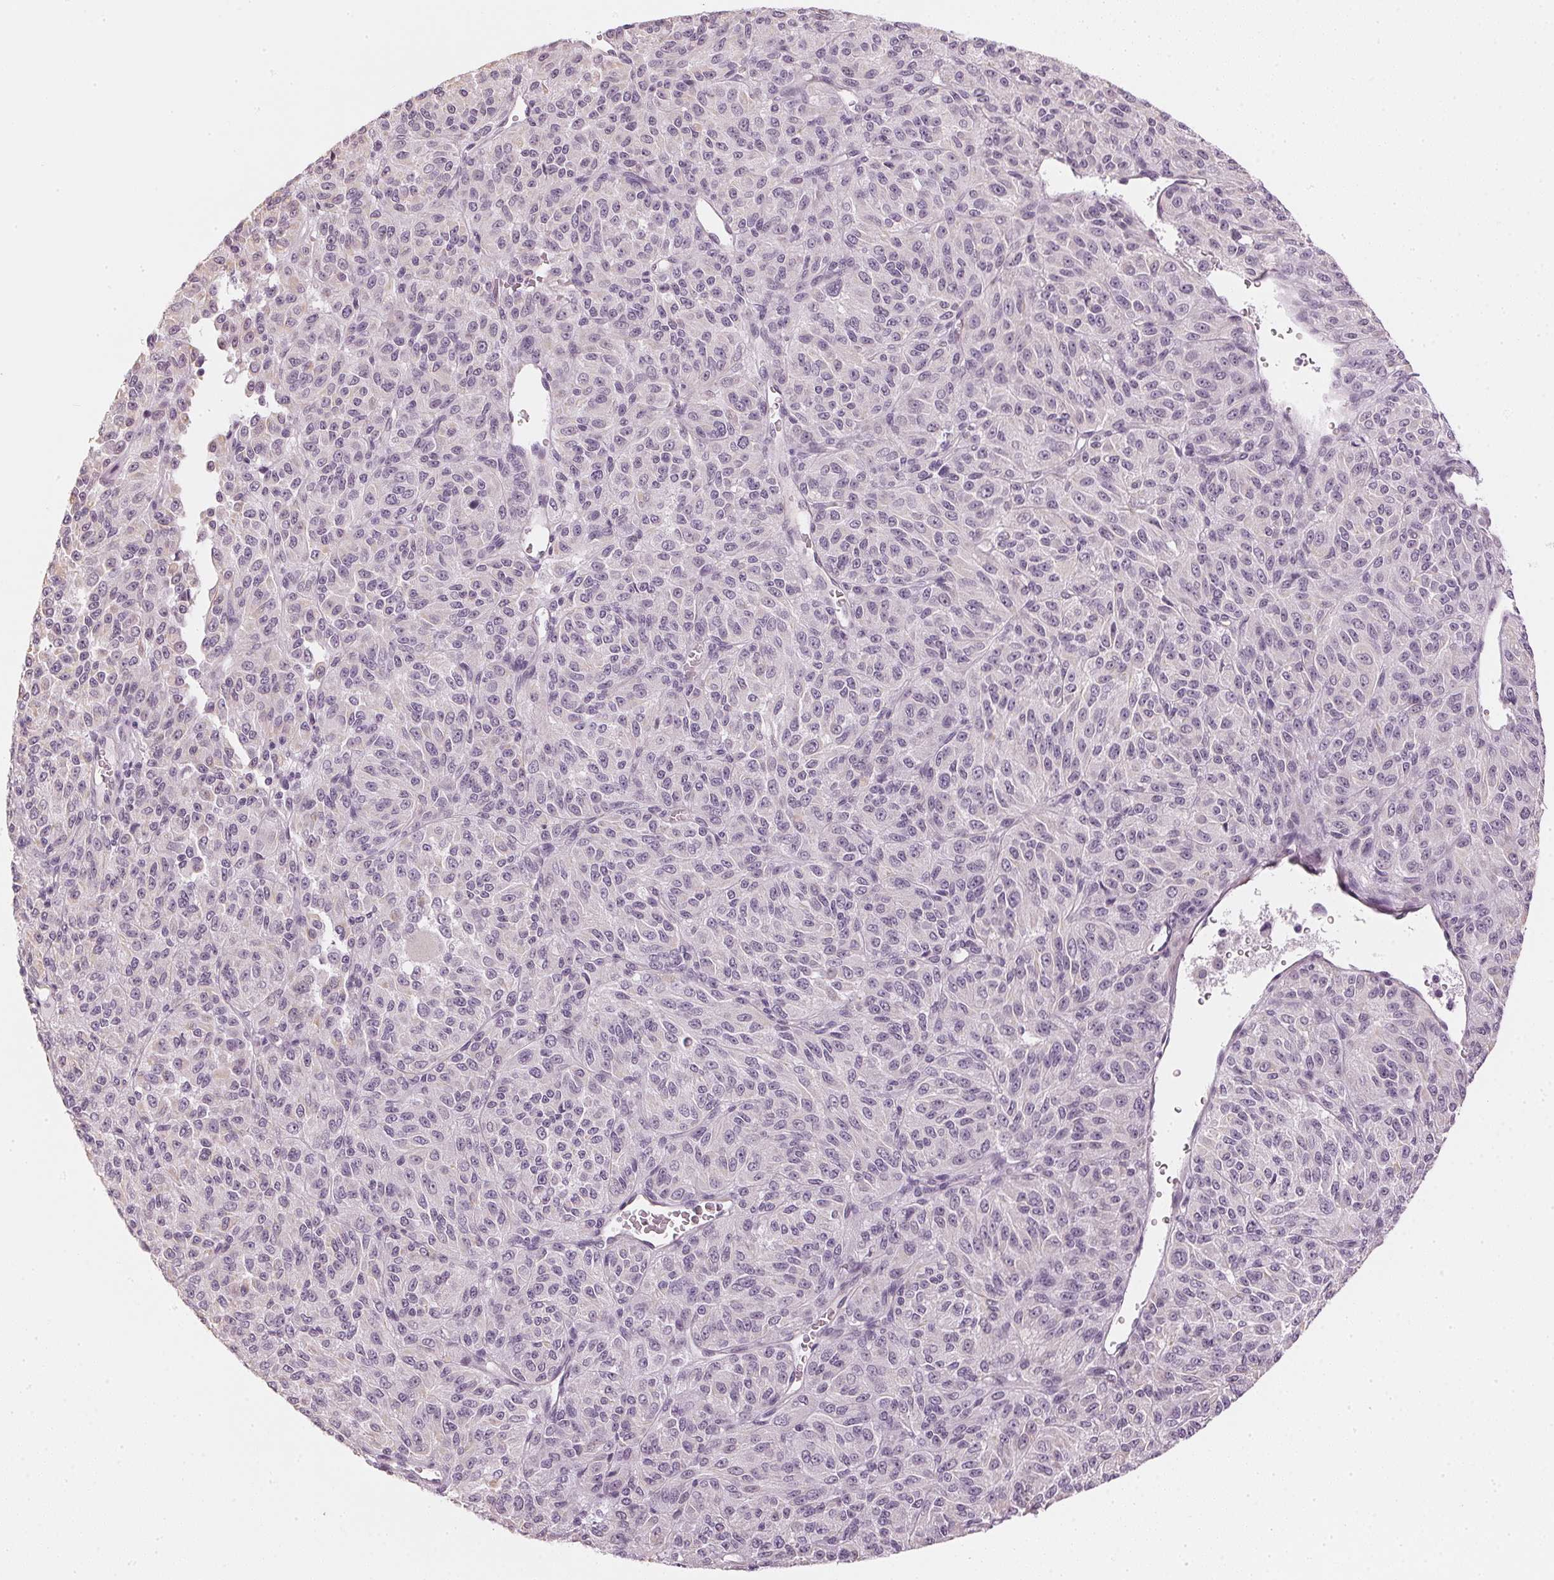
{"staining": {"intensity": "negative", "quantity": "none", "location": "none"}, "tissue": "melanoma", "cell_type": "Tumor cells", "image_type": "cancer", "snomed": [{"axis": "morphology", "description": "Malignant melanoma, Metastatic site"}, {"axis": "topography", "description": "Brain"}], "caption": "Immunohistochemical staining of melanoma reveals no significant expression in tumor cells.", "gene": "APLP1", "patient": {"sex": "female", "age": 56}}